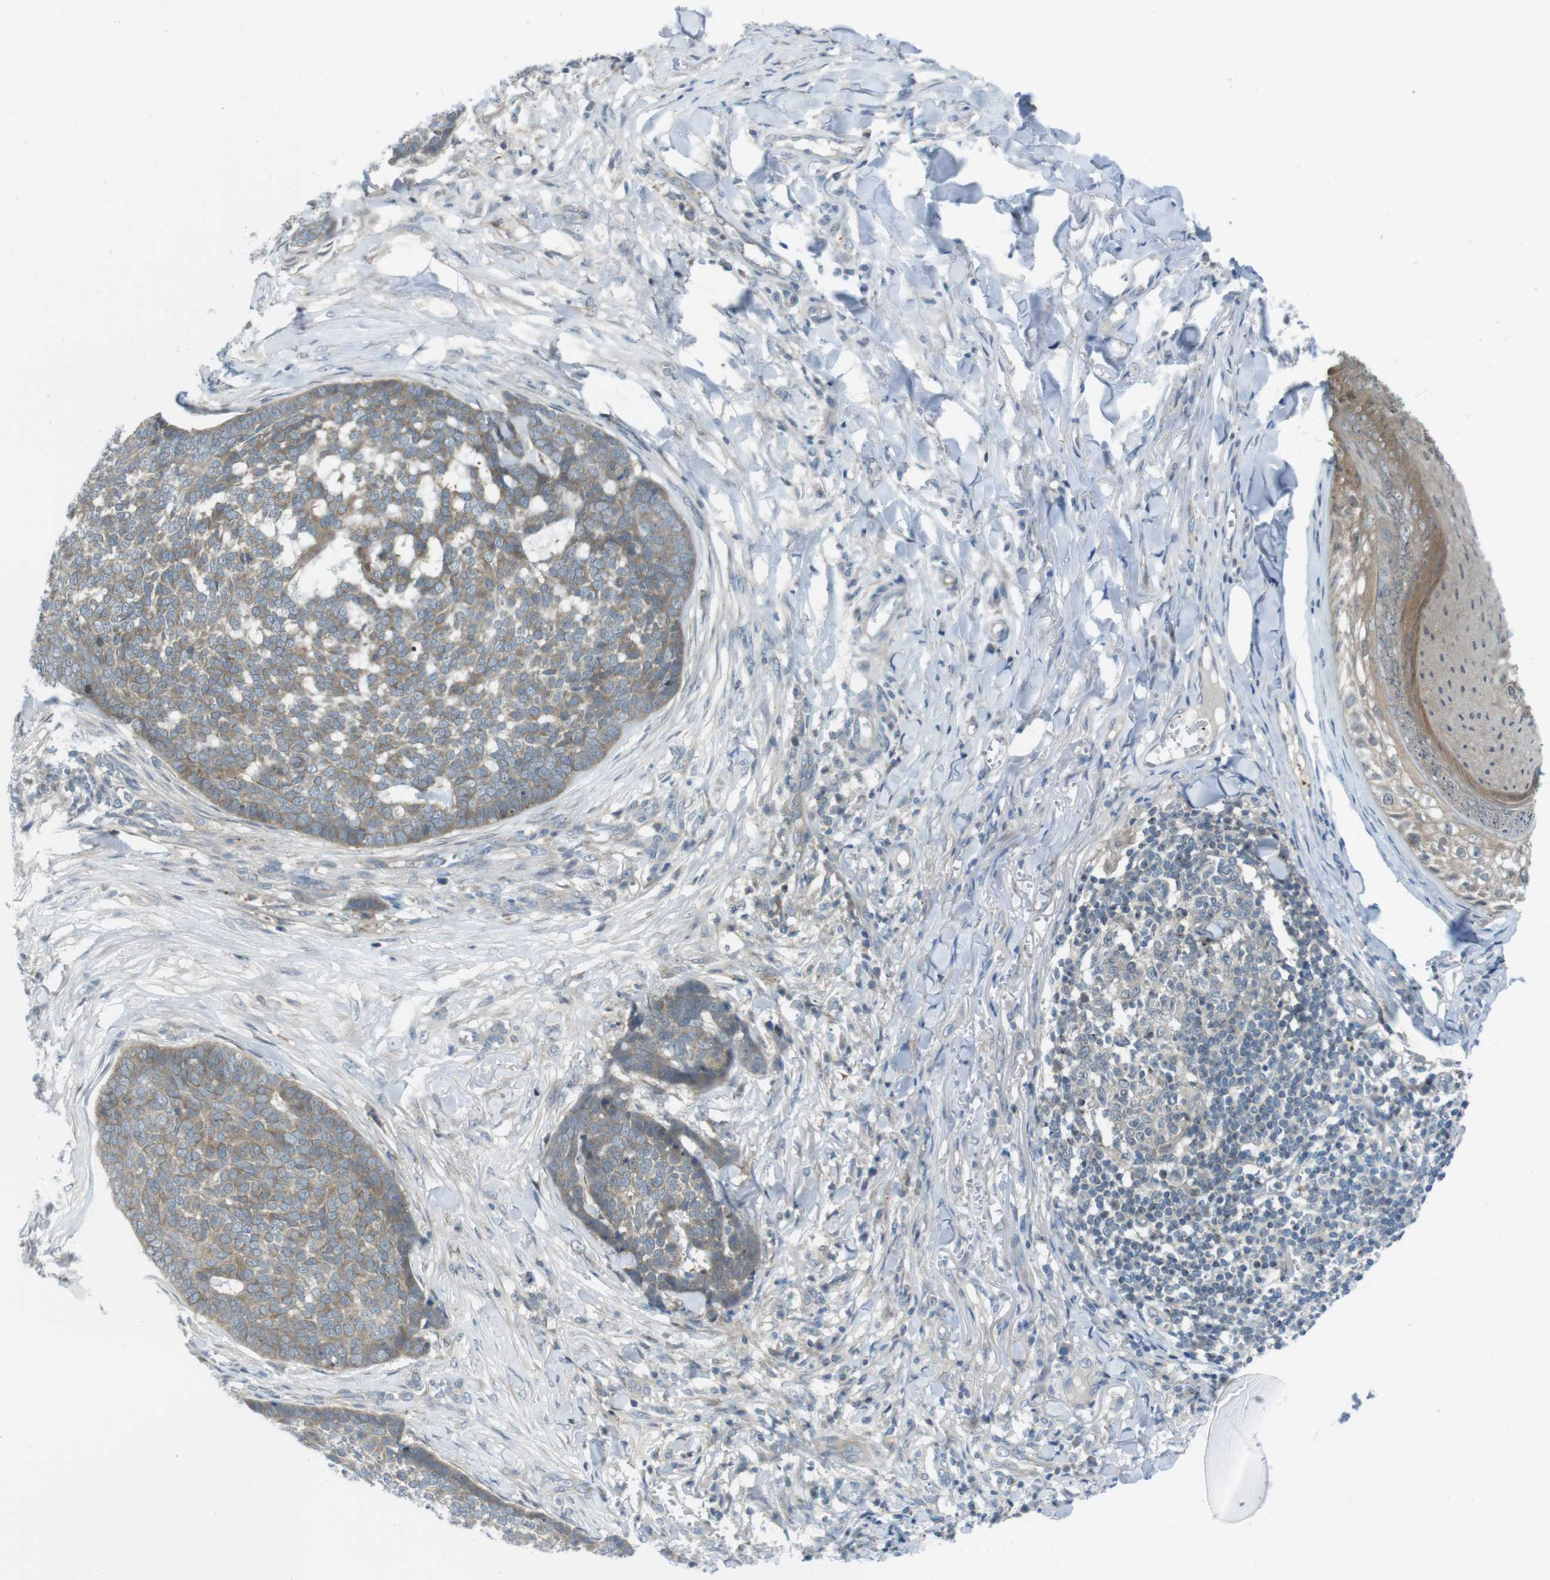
{"staining": {"intensity": "moderate", "quantity": ">75%", "location": "cytoplasmic/membranous"}, "tissue": "skin cancer", "cell_type": "Tumor cells", "image_type": "cancer", "snomed": [{"axis": "morphology", "description": "Basal cell carcinoma"}, {"axis": "topography", "description": "Skin"}], "caption": "The immunohistochemical stain shows moderate cytoplasmic/membranous staining in tumor cells of skin cancer (basal cell carcinoma) tissue.", "gene": "CASP2", "patient": {"sex": "male", "age": 84}}